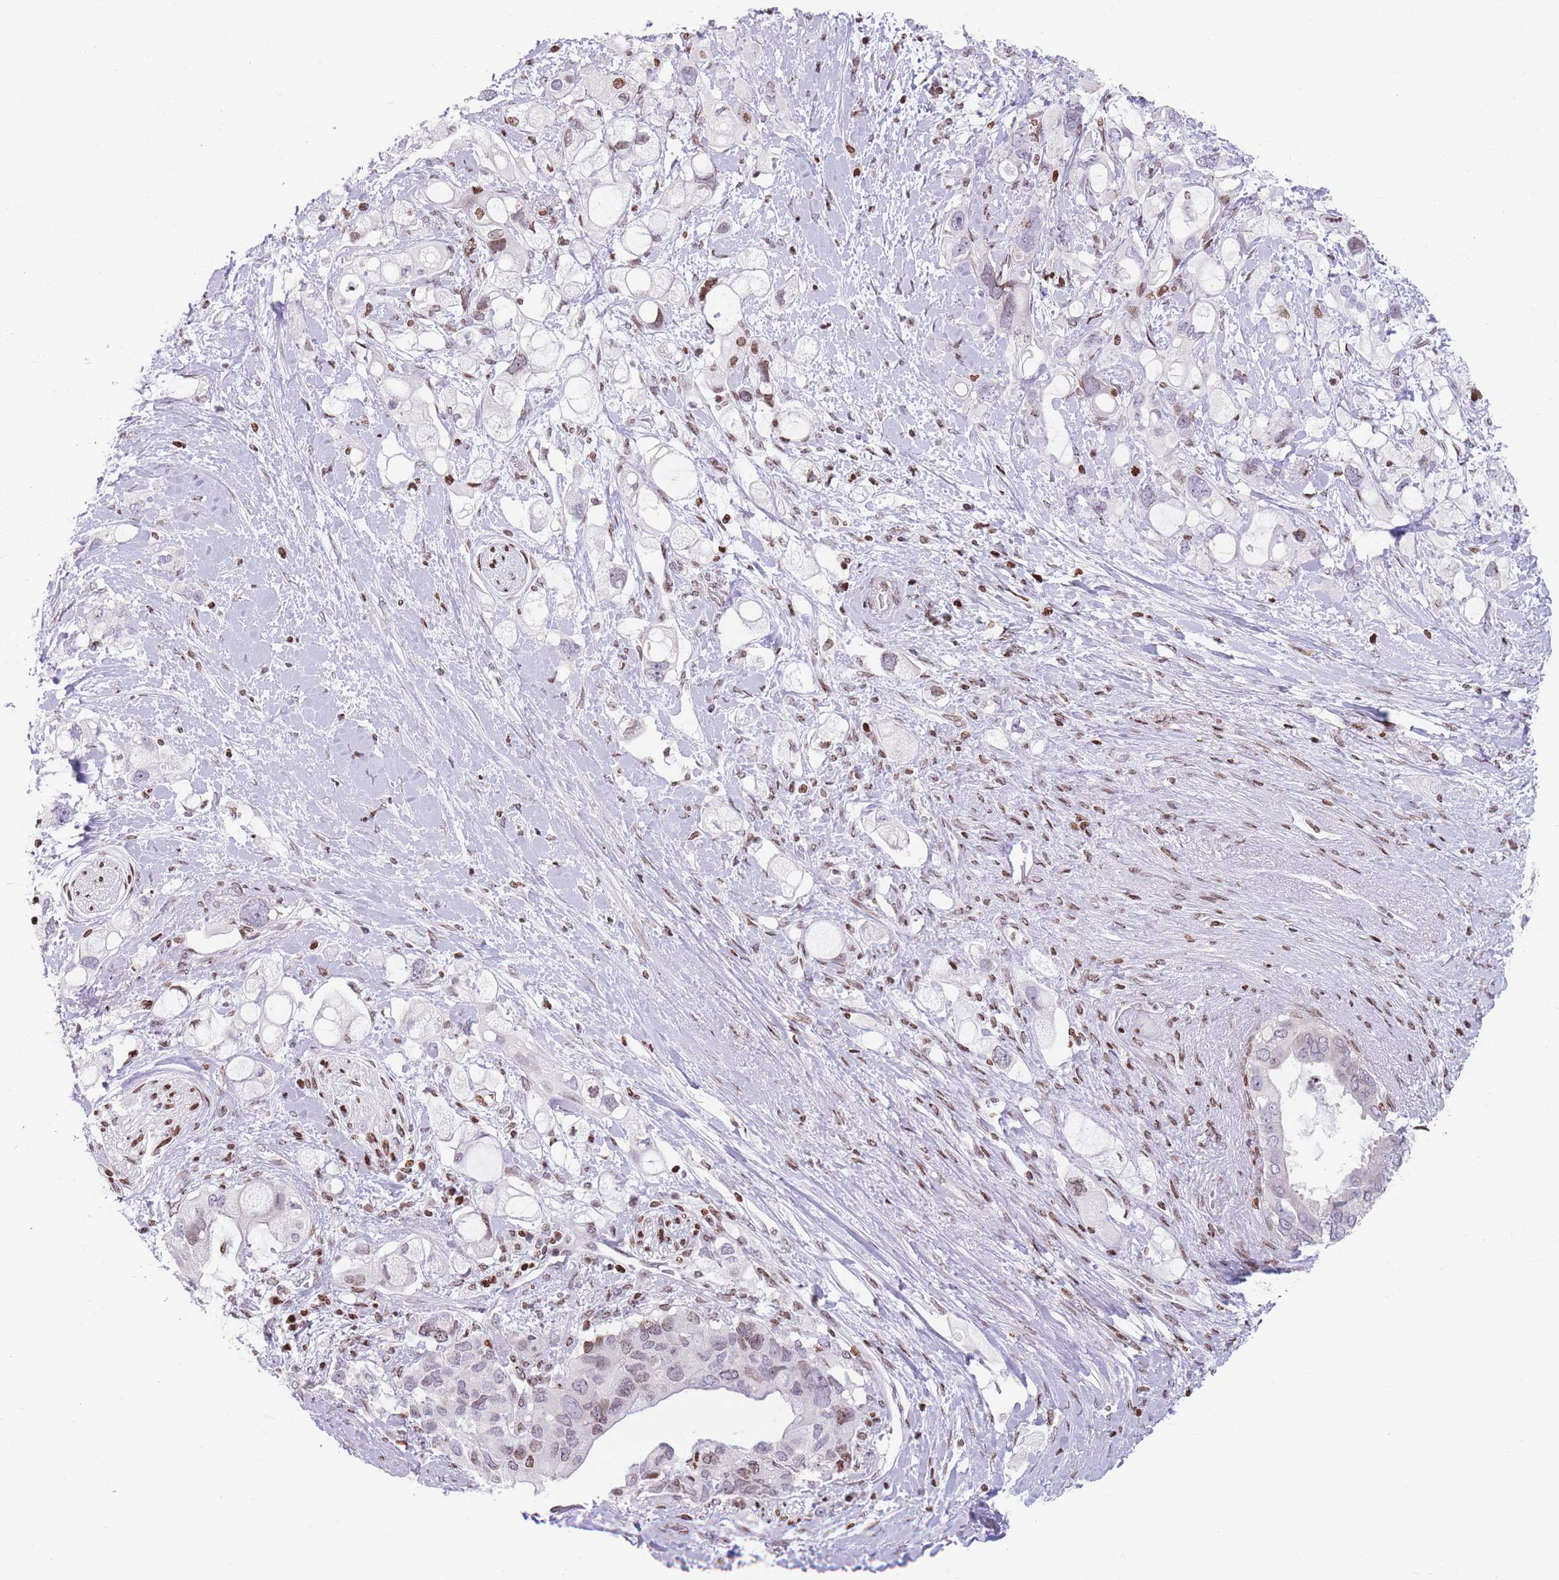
{"staining": {"intensity": "moderate", "quantity": ">75%", "location": "nuclear"}, "tissue": "pancreatic cancer", "cell_type": "Tumor cells", "image_type": "cancer", "snomed": [{"axis": "morphology", "description": "Adenocarcinoma, NOS"}, {"axis": "topography", "description": "Pancreas"}], "caption": "DAB immunohistochemical staining of pancreatic cancer (adenocarcinoma) shows moderate nuclear protein staining in approximately >75% of tumor cells.", "gene": "AK9", "patient": {"sex": "female", "age": 56}}